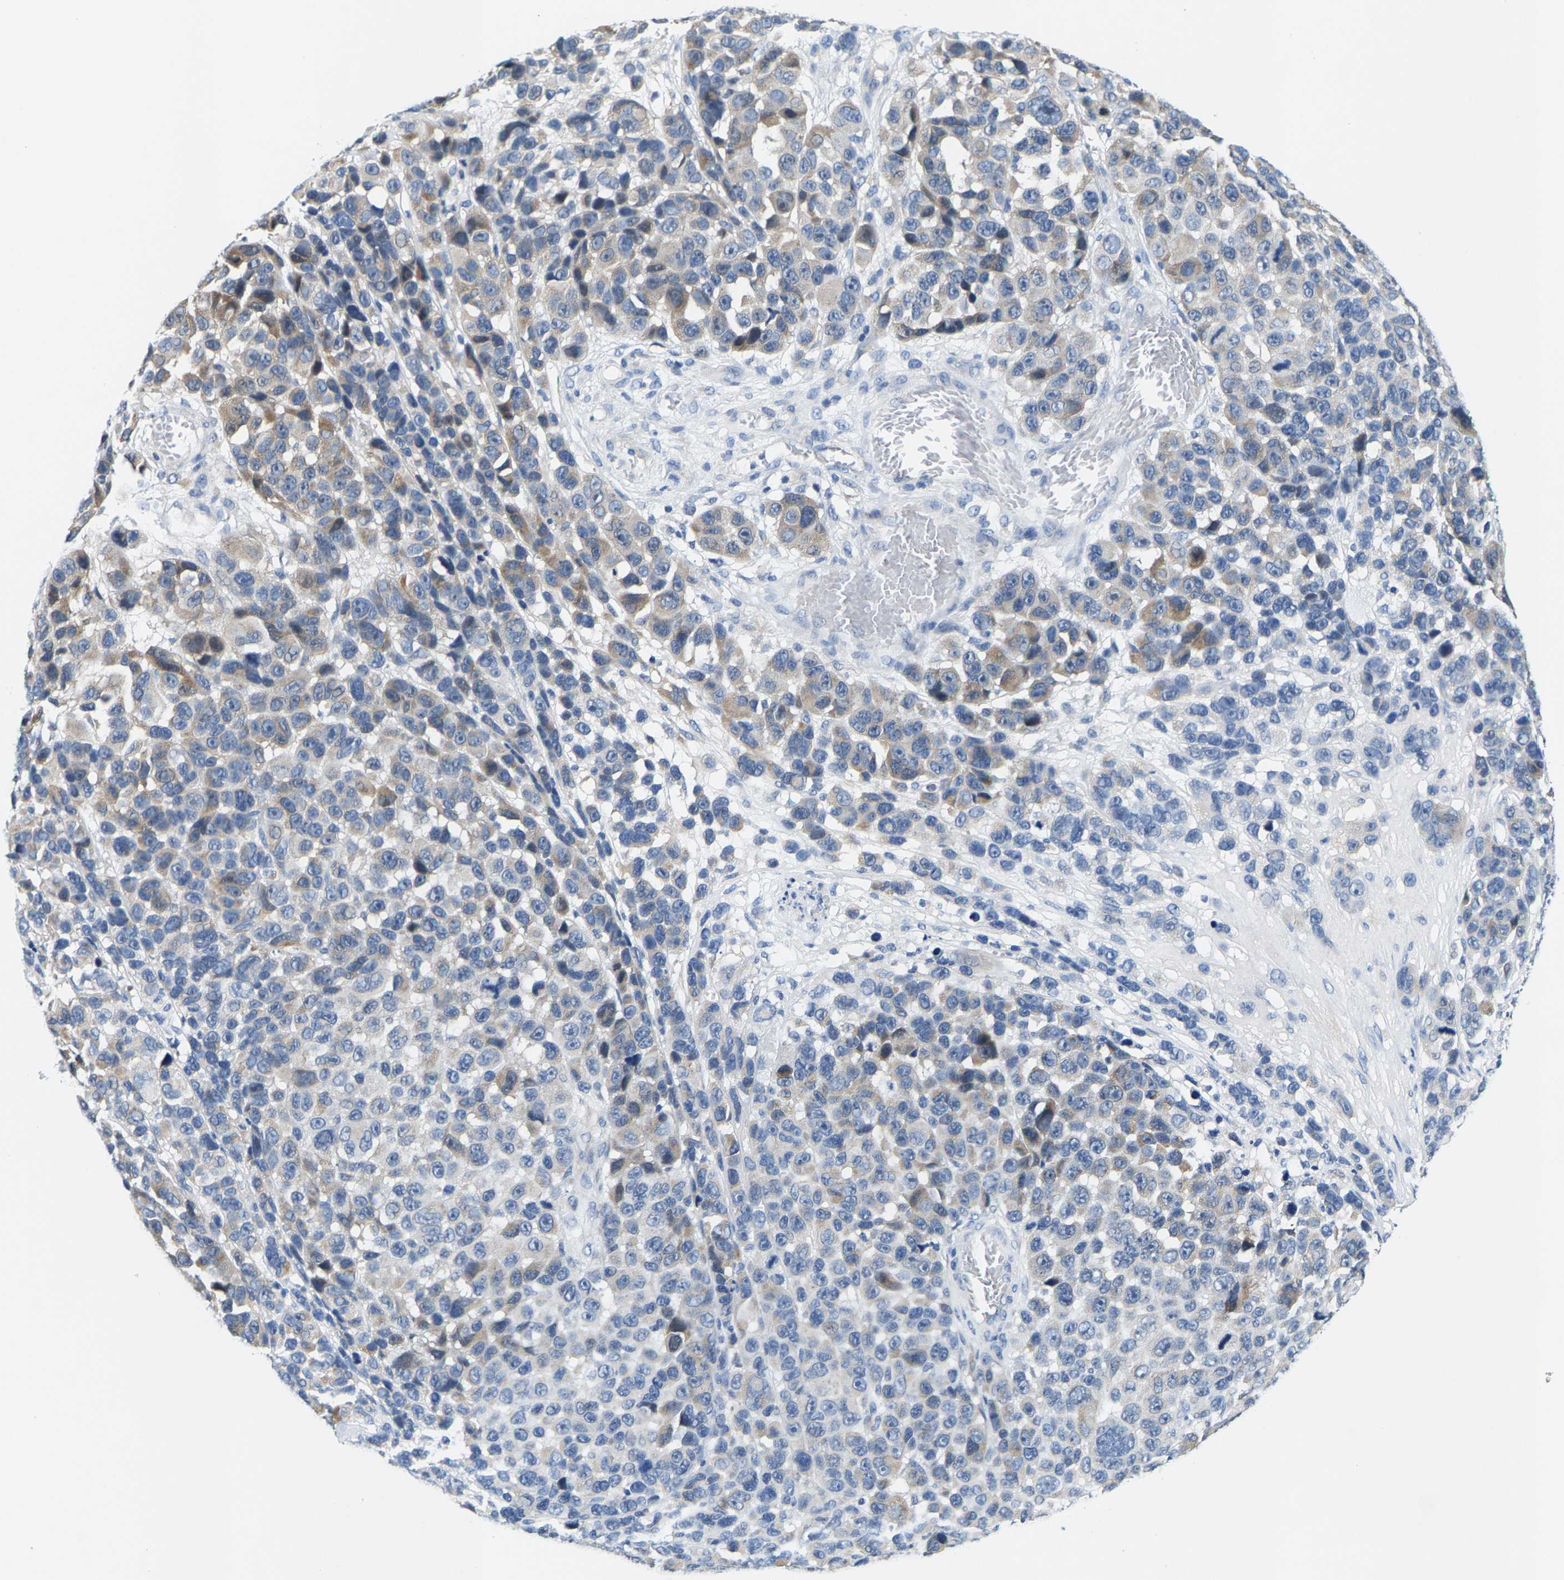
{"staining": {"intensity": "moderate", "quantity": "25%-75%", "location": "cytoplasmic/membranous"}, "tissue": "melanoma", "cell_type": "Tumor cells", "image_type": "cancer", "snomed": [{"axis": "morphology", "description": "Malignant melanoma, NOS"}, {"axis": "topography", "description": "Skin"}], "caption": "IHC histopathology image of neoplastic tissue: malignant melanoma stained using immunohistochemistry (IHC) exhibits medium levels of moderate protein expression localized specifically in the cytoplasmic/membranous of tumor cells, appearing as a cytoplasmic/membranous brown color.", "gene": "KLHL1", "patient": {"sex": "male", "age": 53}}